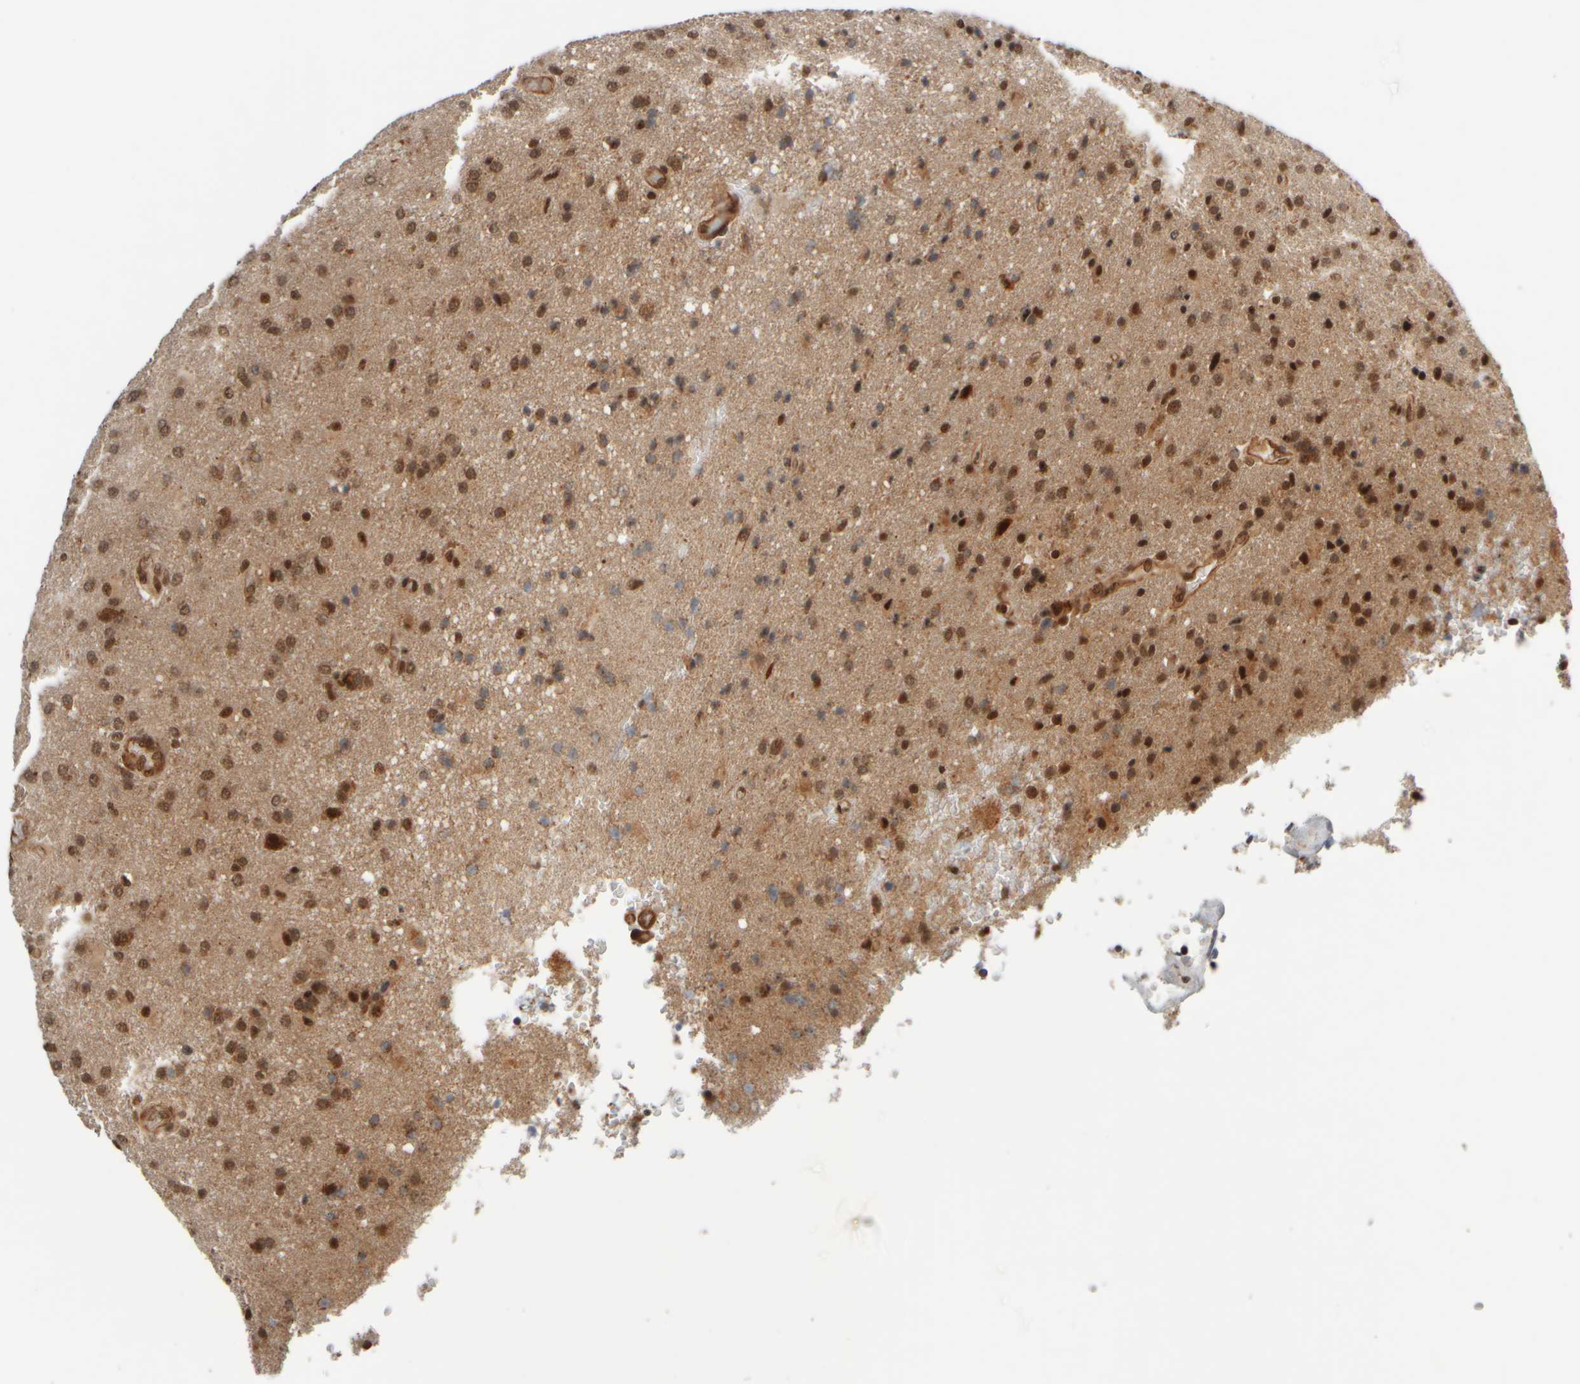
{"staining": {"intensity": "moderate", "quantity": ">75%", "location": "nuclear"}, "tissue": "glioma", "cell_type": "Tumor cells", "image_type": "cancer", "snomed": [{"axis": "morphology", "description": "Glioma, malignant, High grade"}, {"axis": "topography", "description": "Brain"}], "caption": "Protein staining of malignant glioma (high-grade) tissue reveals moderate nuclear positivity in about >75% of tumor cells. (DAB IHC, brown staining for protein, blue staining for nuclei).", "gene": "SYNRG", "patient": {"sex": "male", "age": 72}}